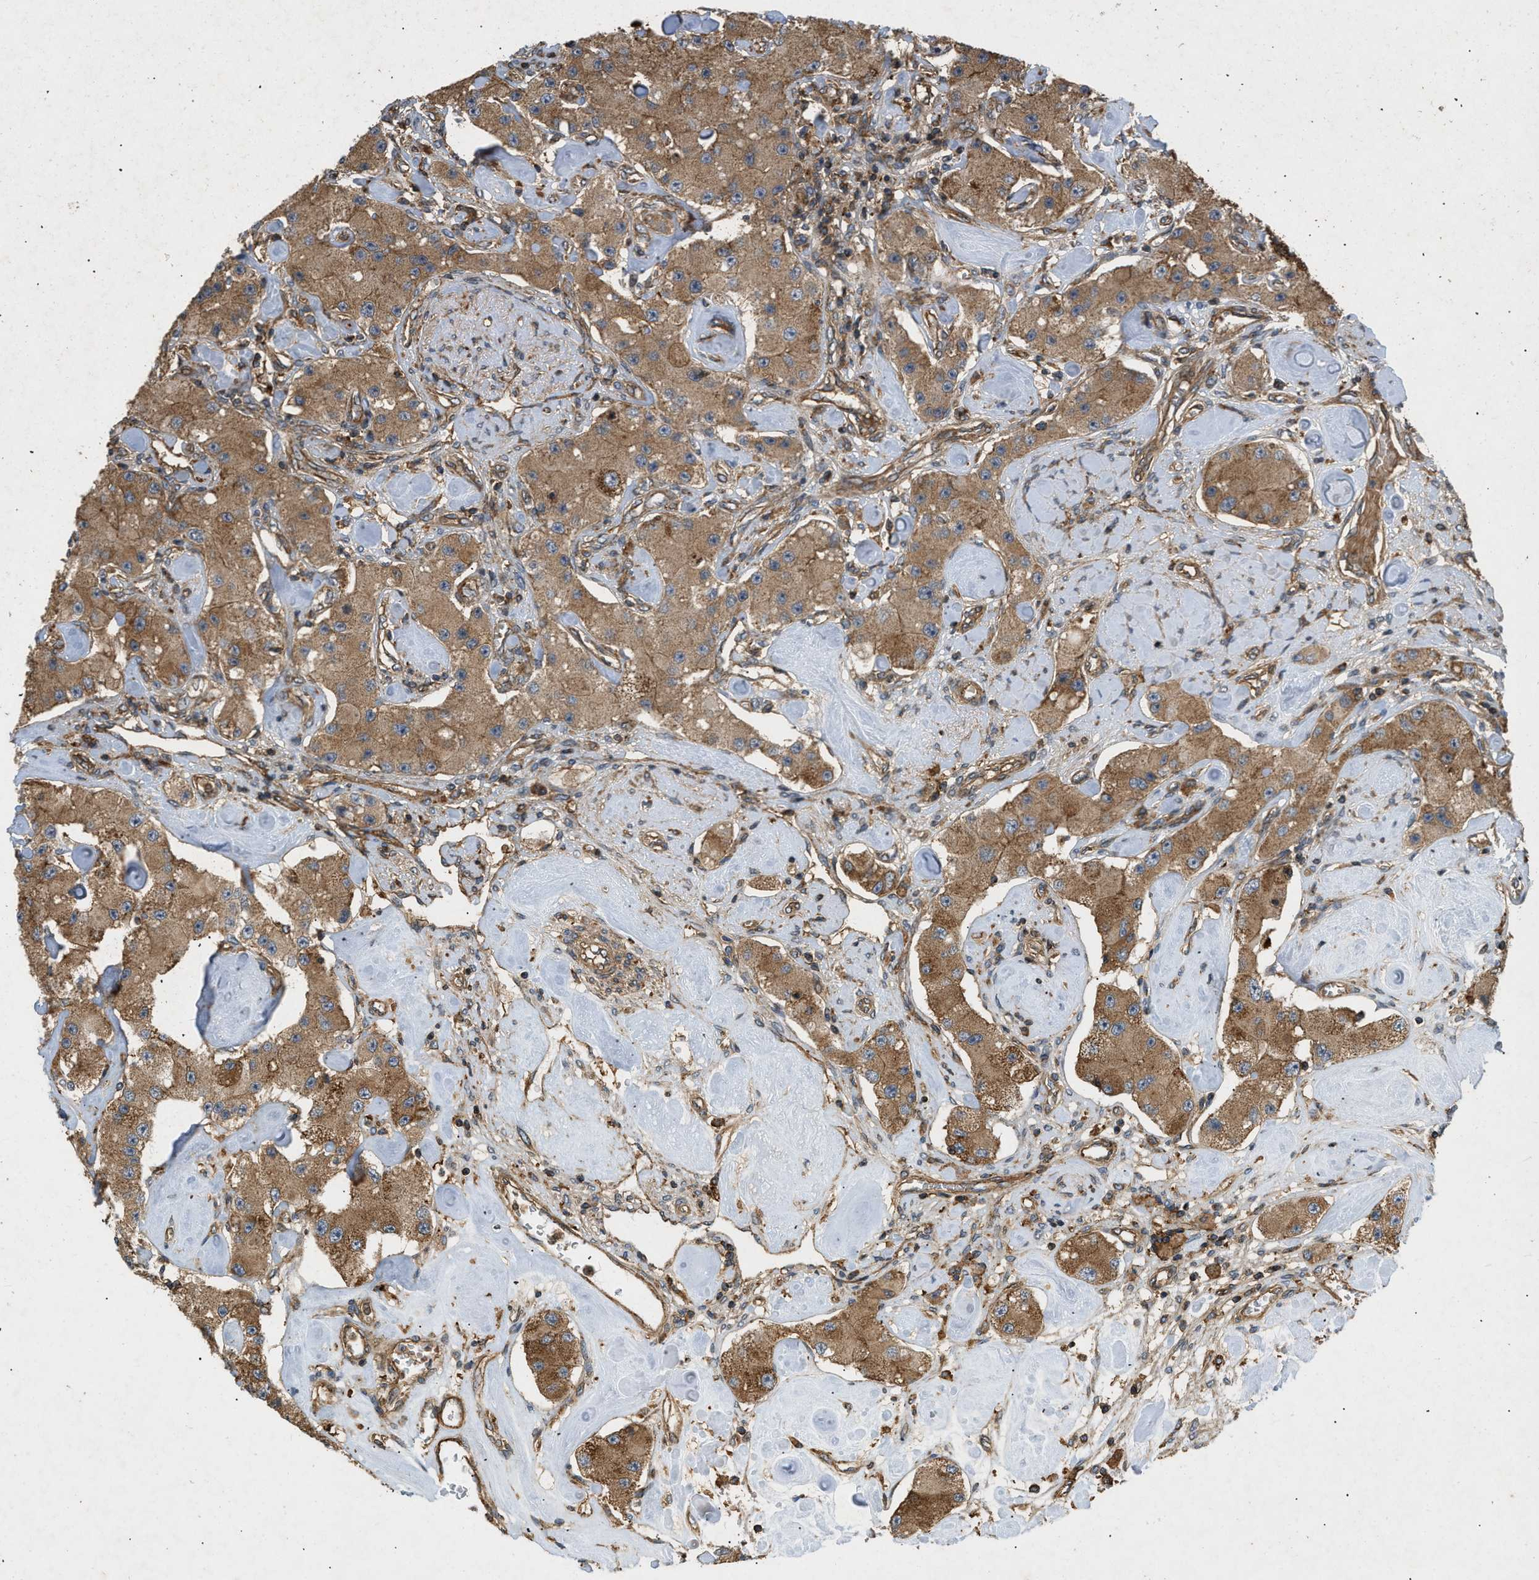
{"staining": {"intensity": "moderate", "quantity": ">75%", "location": "cytoplasmic/membranous"}, "tissue": "carcinoid", "cell_type": "Tumor cells", "image_type": "cancer", "snomed": [{"axis": "morphology", "description": "Carcinoid, malignant, NOS"}, {"axis": "topography", "description": "Pancreas"}], "caption": "A photomicrograph of human carcinoid stained for a protein exhibits moderate cytoplasmic/membranous brown staining in tumor cells.", "gene": "GNB4", "patient": {"sex": "male", "age": 41}}